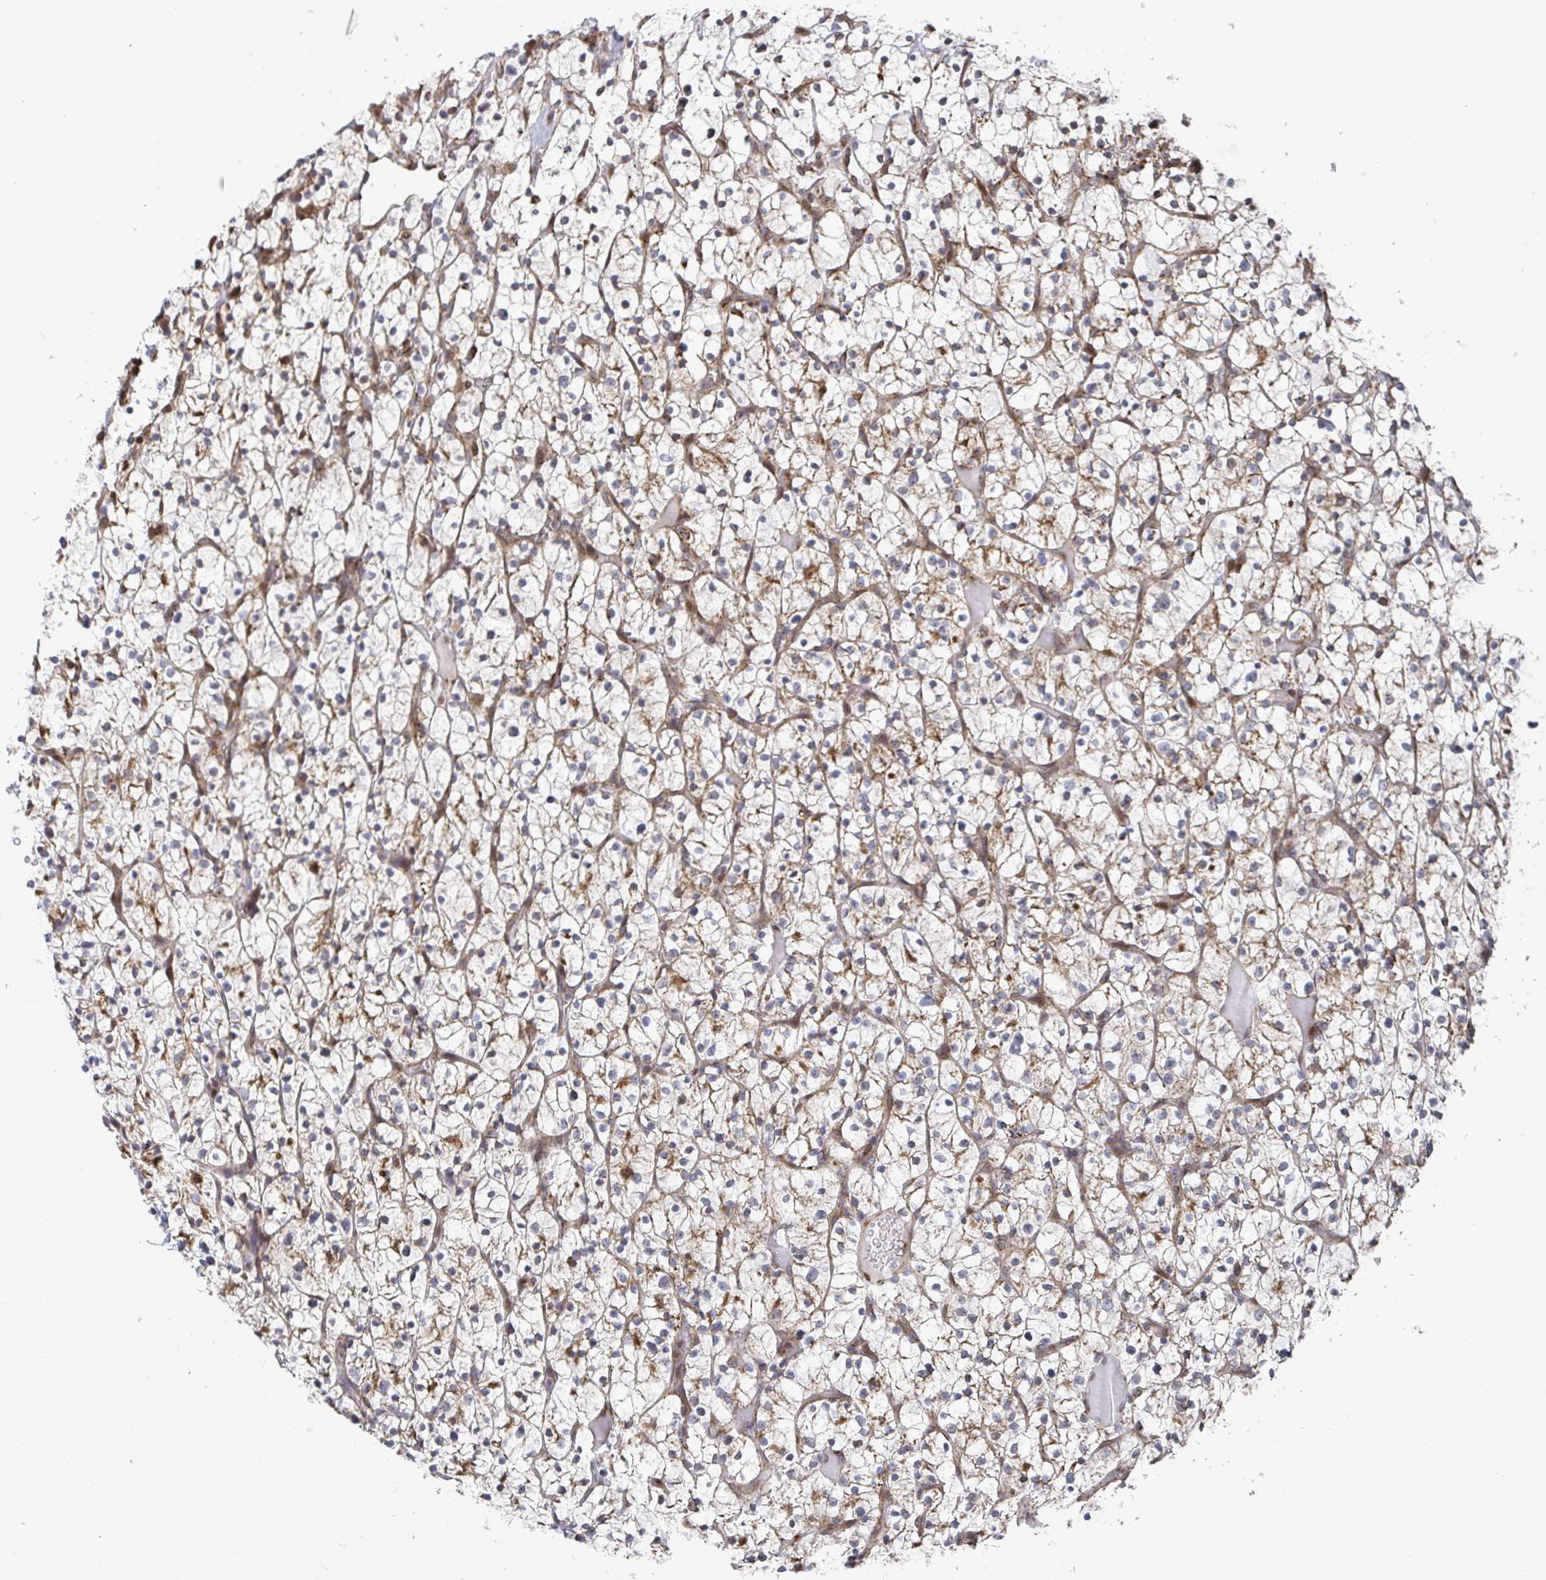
{"staining": {"intensity": "moderate", "quantity": ">75%", "location": "cytoplasmic/membranous"}, "tissue": "renal cancer", "cell_type": "Tumor cells", "image_type": "cancer", "snomed": [{"axis": "morphology", "description": "Adenocarcinoma, NOS"}, {"axis": "topography", "description": "Kidney"}], "caption": "Immunohistochemical staining of human renal adenocarcinoma demonstrates moderate cytoplasmic/membranous protein positivity in about >75% of tumor cells.", "gene": "STARD8", "patient": {"sex": "female", "age": 64}}